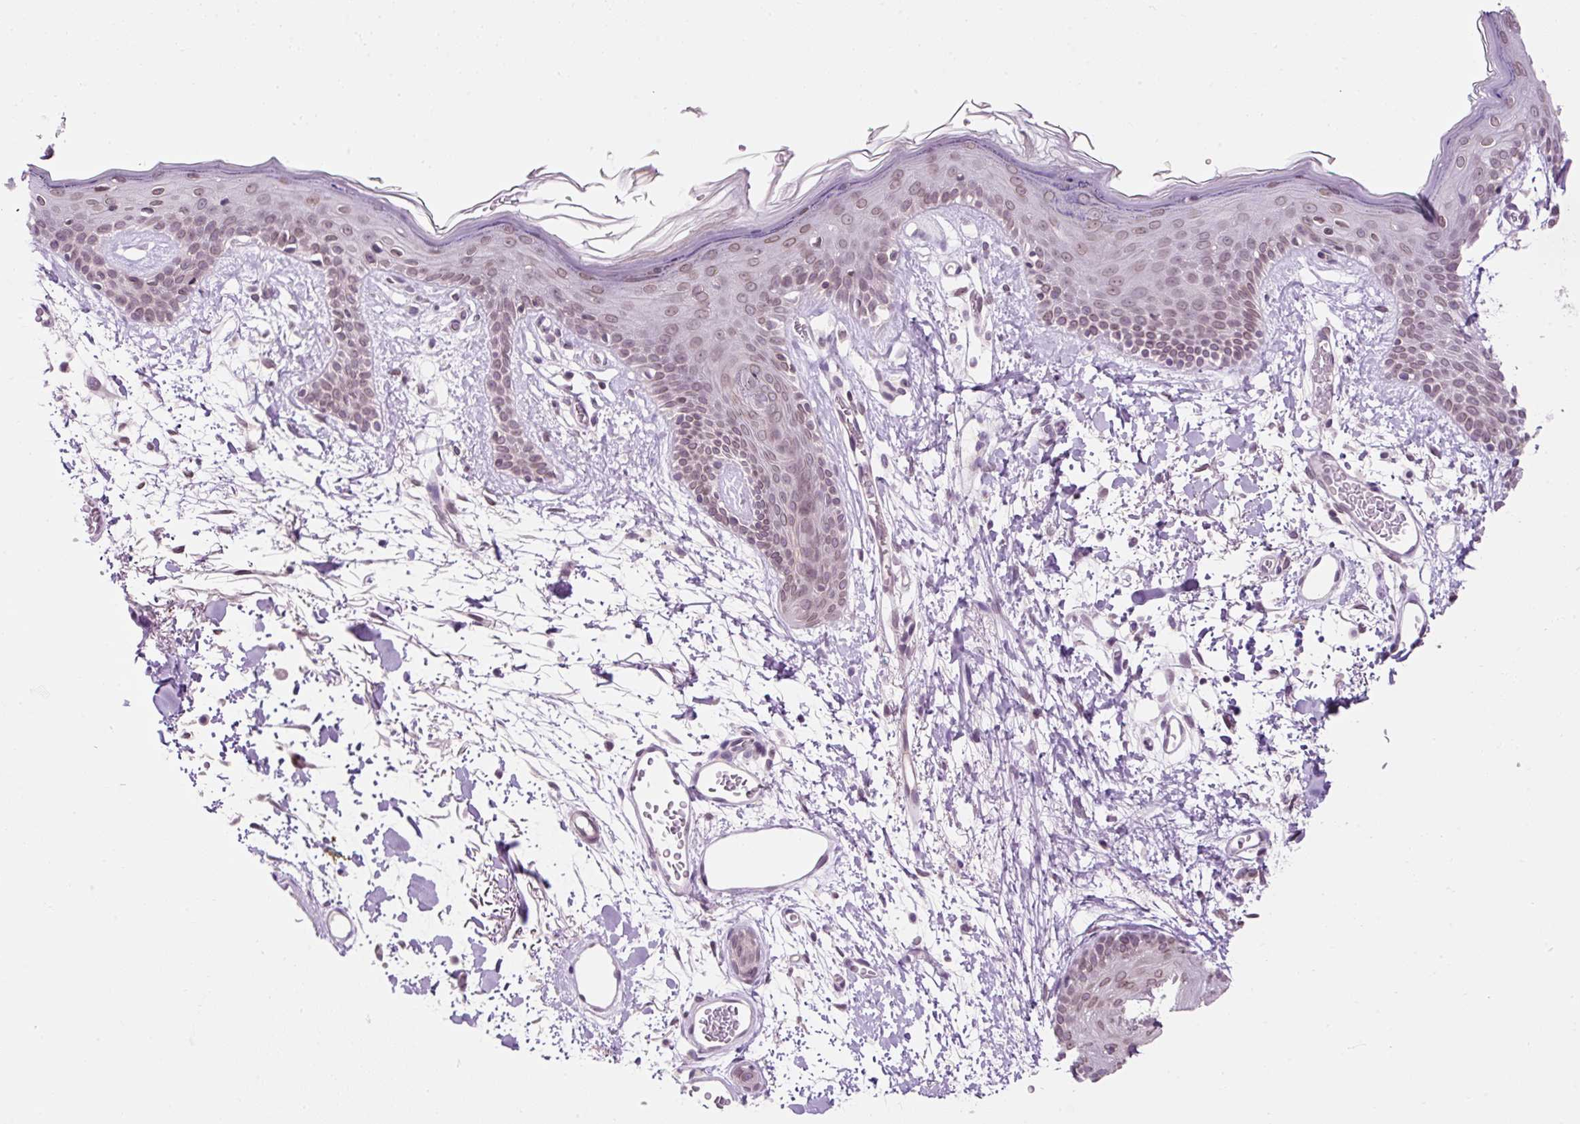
{"staining": {"intensity": "weak", "quantity": "<25%", "location": "nuclear"}, "tissue": "skin", "cell_type": "Fibroblasts", "image_type": "normal", "snomed": [{"axis": "morphology", "description": "Normal tissue, NOS"}, {"axis": "topography", "description": "Skin"}], "caption": "Fibroblasts are negative for protein expression in benign human skin.", "gene": "ZNF610", "patient": {"sex": "male", "age": 79}}